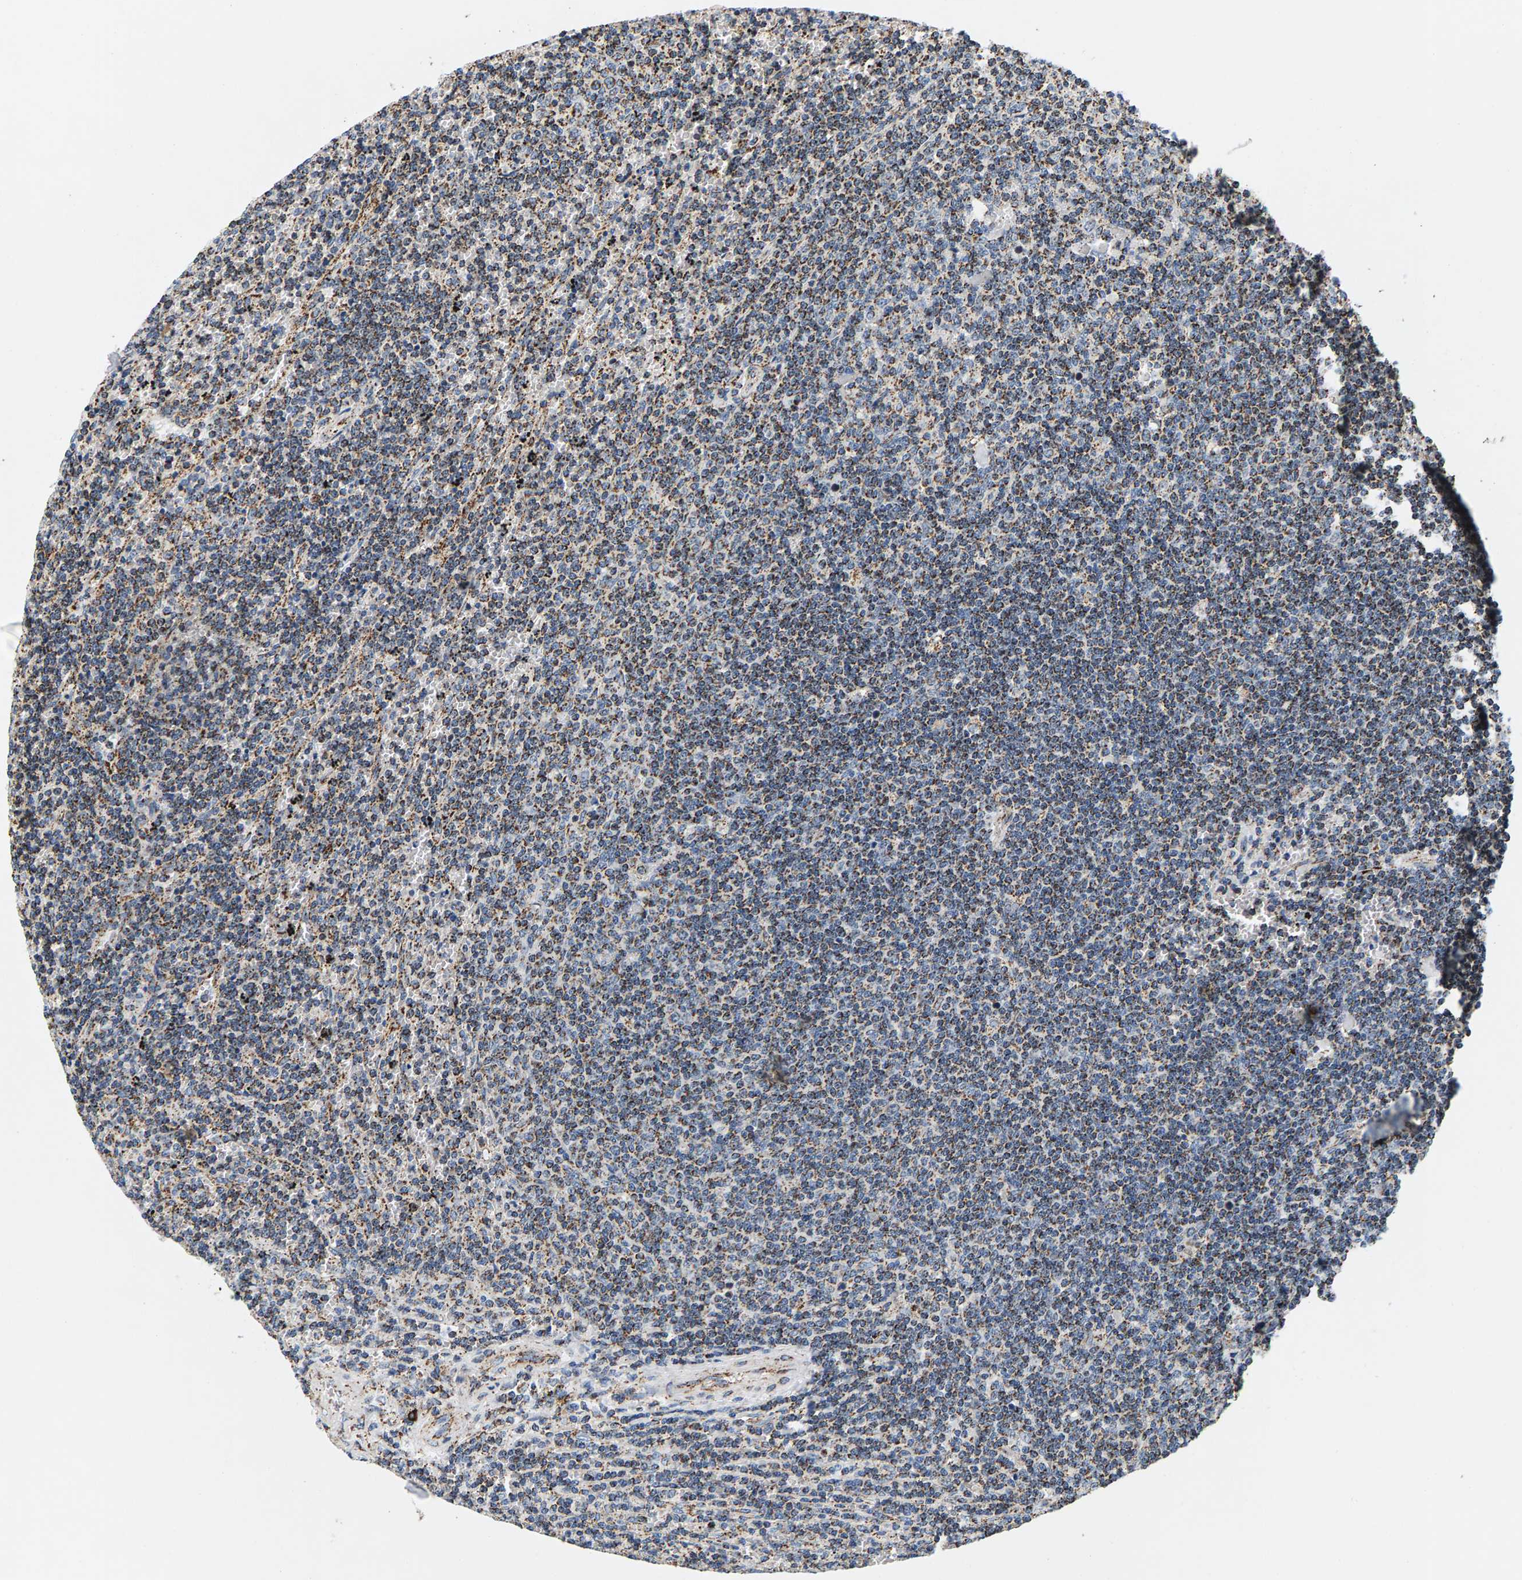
{"staining": {"intensity": "moderate", "quantity": ">75%", "location": "cytoplasmic/membranous"}, "tissue": "lymphoma", "cell_type": "Tumor cells", "image_type": "cancer", "snomed": [{"axis": "morphology", "description": "Malignant lymphoma, non-Hodgkin's type, Low grade"}, {"axis": "topography", "description": "Spleen"}], "caption": "Immunohistochemistry (IHC) staining of low-grade malignant lymphoma, non-Hodgkin's type, which shows medium levels of moderate cytoplasmic/membranous positivity in about >75% of tumor cells indicating moderate cytoplasmic/membranous protein positivity. The staining was performed using DAB (brown) for protein detection and nuclei were counterstained in hematoxylin (blue).", "gene": "PDE1A", "patient": {"sex": "female", "age": 50}}